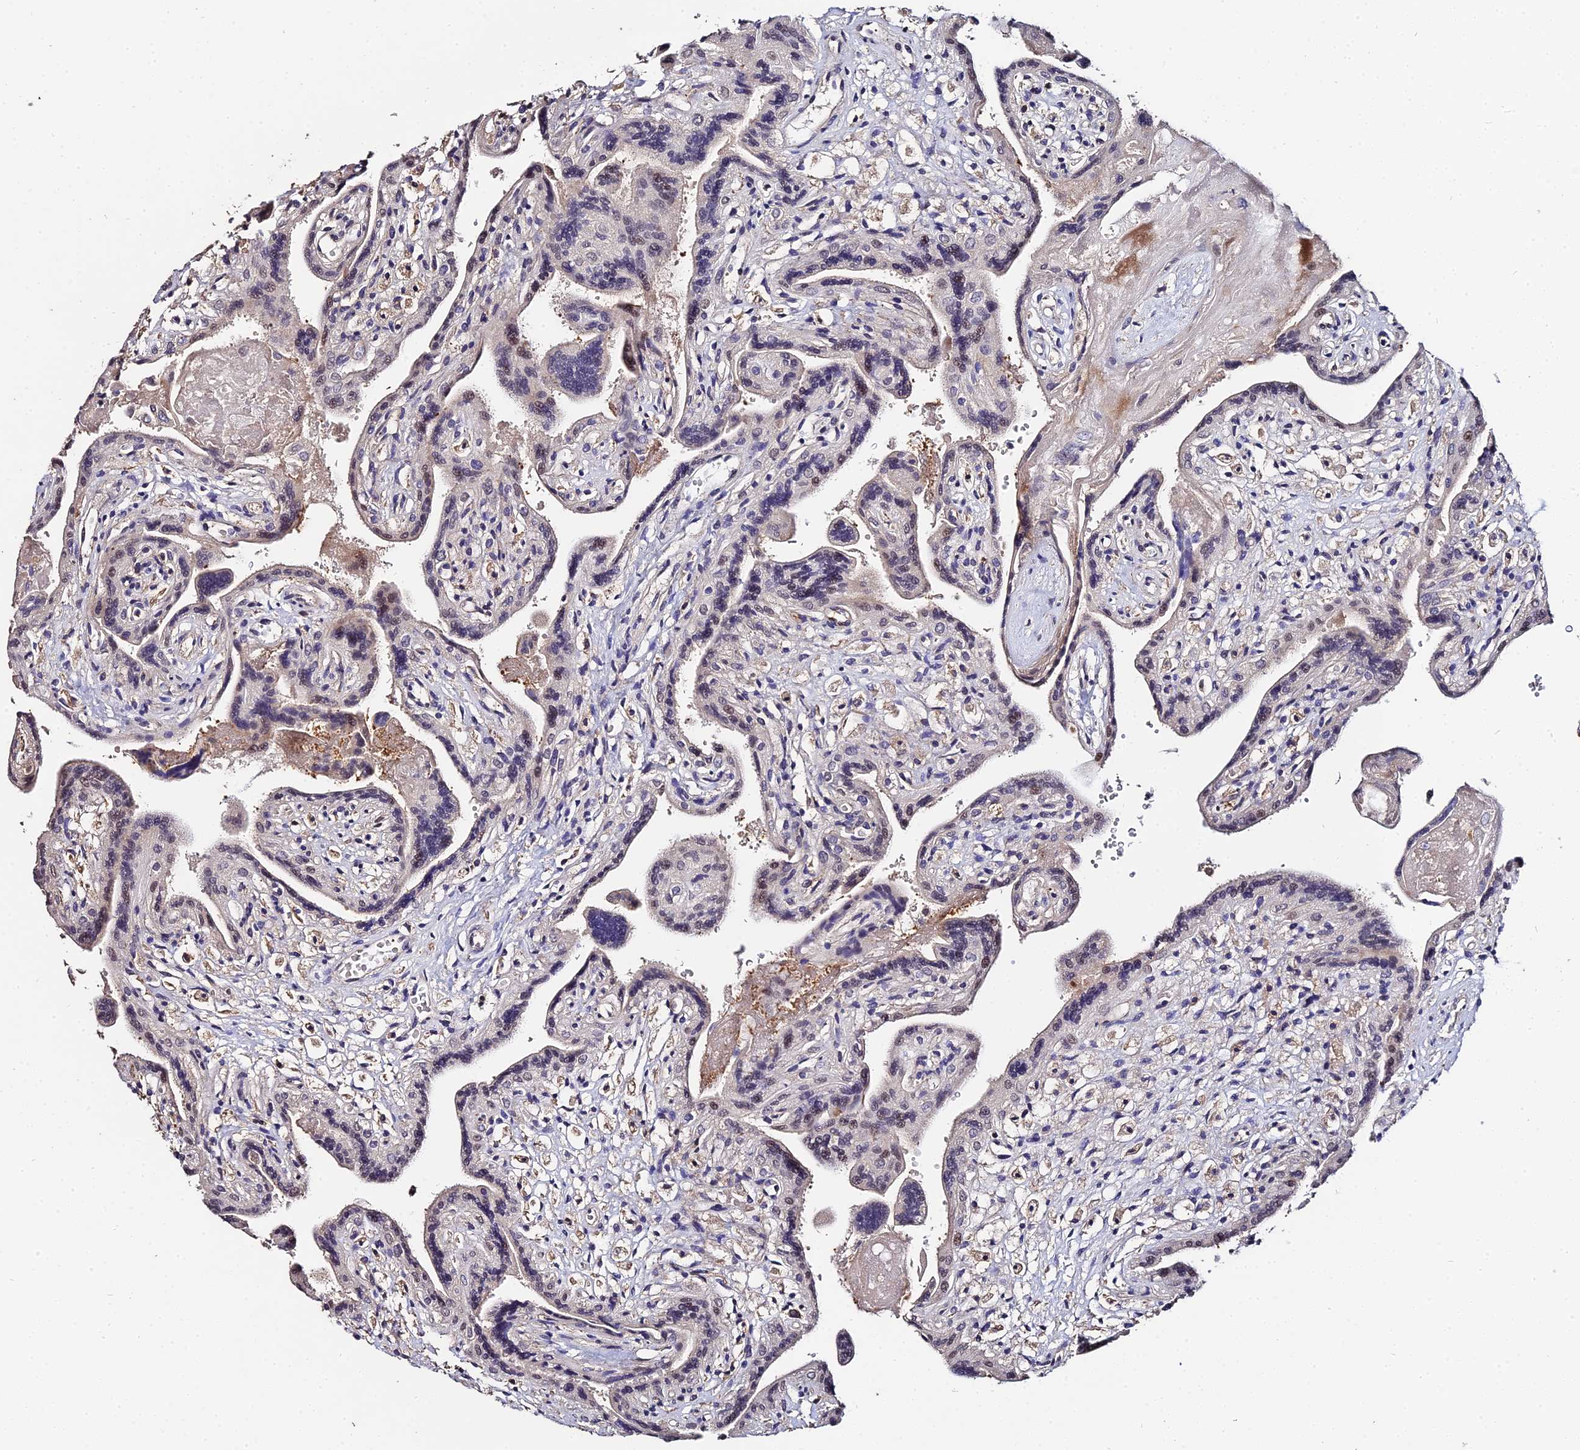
{"staining": {"intensity": "weak", "quantity": "25%-75%", "location": "nuclear"}, "tissue": "placenta", "cell_type": "Trophoblastic cells", "image_type": "normal", "snomed": [{"axis": "morphology", "description": "Normal tissue, NOS"}, {"axis": "topography", "description": "Placenta"}], "caption": "Immunohistochemistry (IHC) of benign human placenta demonstrates low levels of weak nuclear positivity in about 25%-75% of trophoblastic cells.", "gene": "LSM5", "patient": {"sex": "female", "age": 37}}